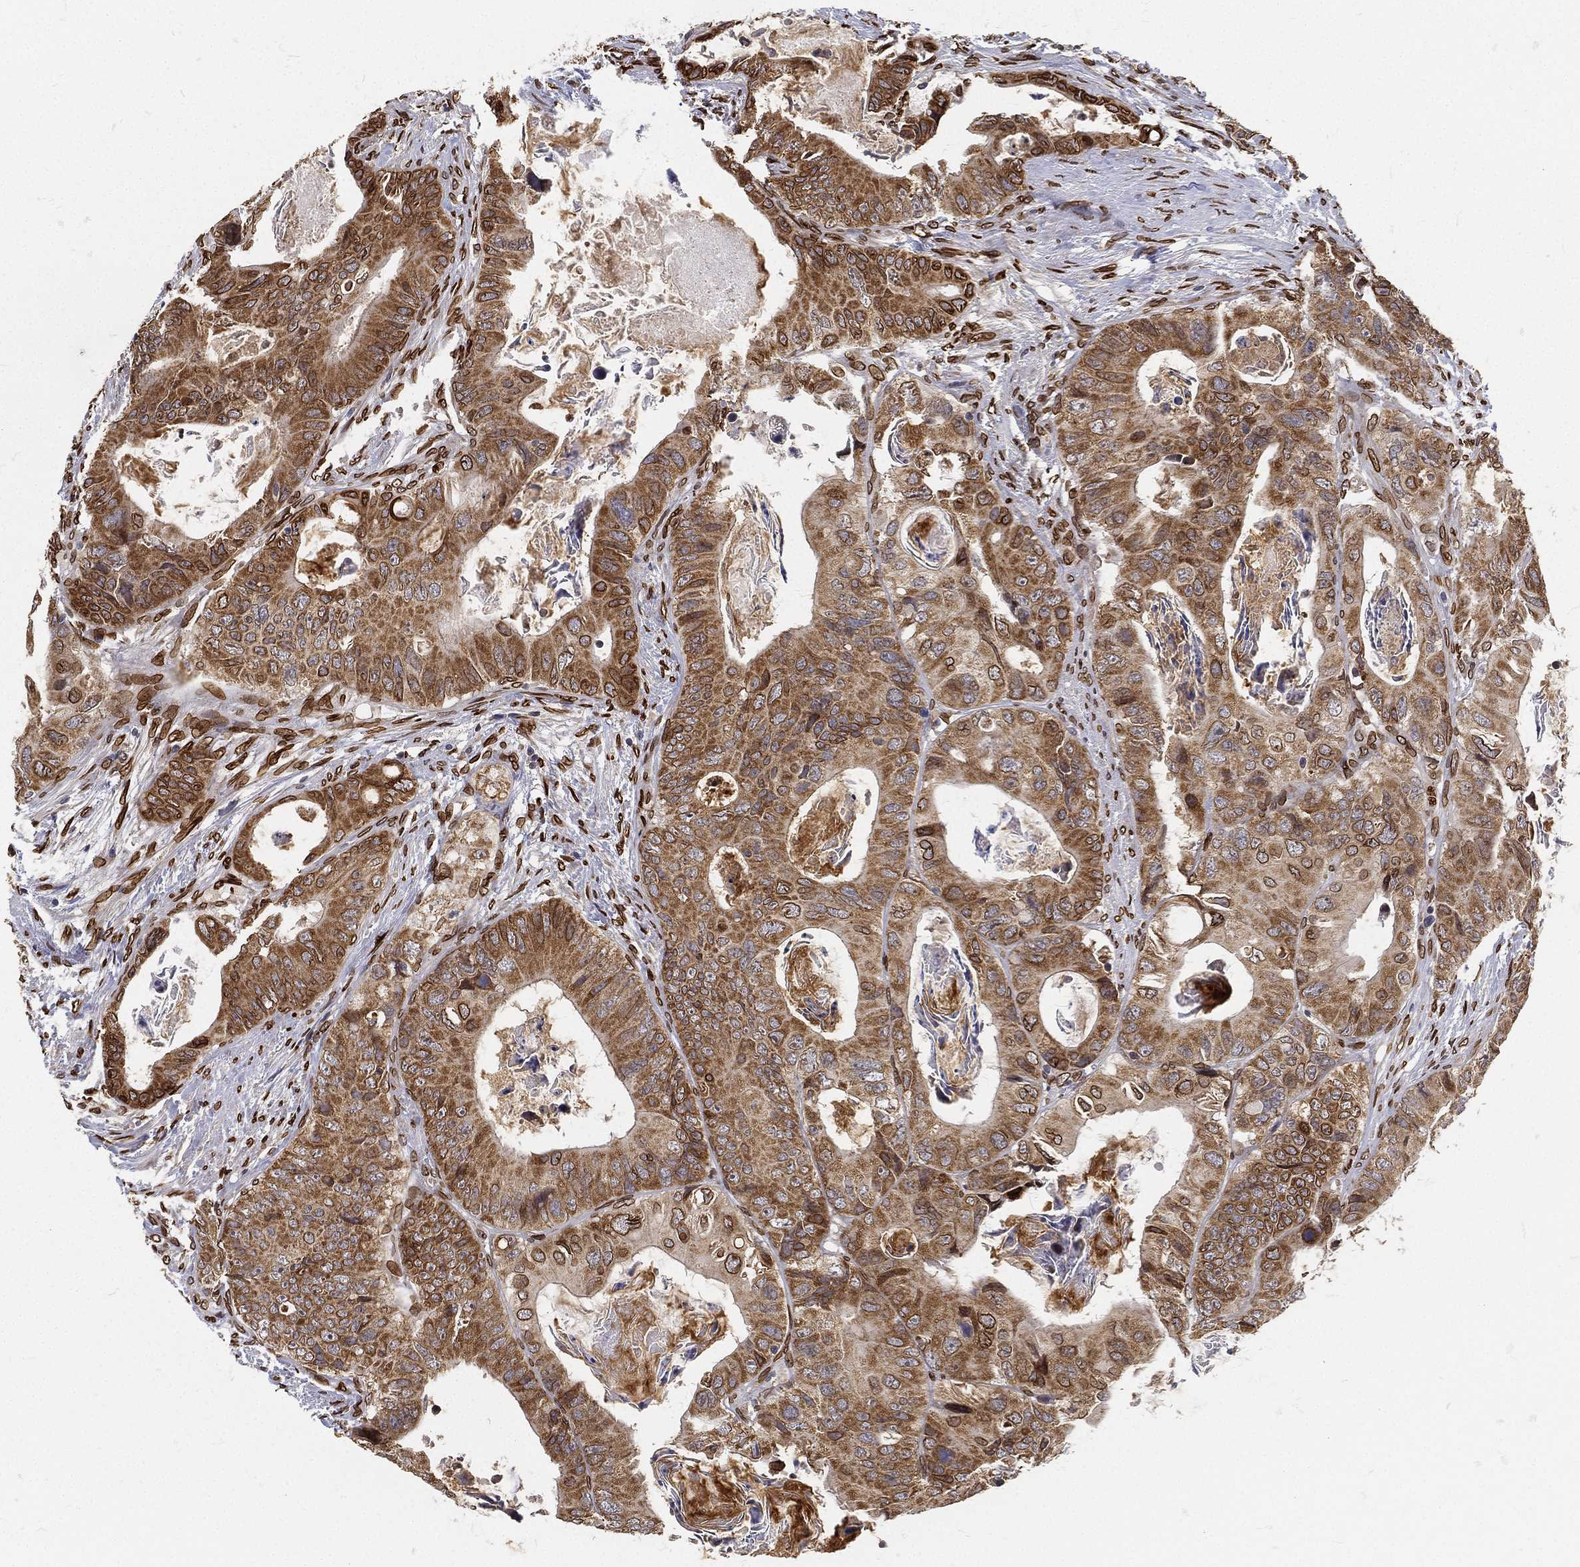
{"staining": {"intensity": "strong", "quantity": ">75%", "location": "cytoplasmic/membranous,nuclear"}, "tissue": "colorectal cancer", "cell_type": "Tumor cells", "image_type": "cancer", "snomed": [{"axis": "morphology", "description": "Adenocarcinoma, NOS"}, {"axis": "topography", "description": "Rectum"}], "caption": "Immunohistochemical staining of human colorectal cancer (adenocarcinoma) displays high levels of strong cytoplasmic/membranous and nuclear protein expression in about >75% of tumor cells. (Stains: DAB (3,3'-diaminobenzidine) in brown, nuclei in blue, Microscopy: brightfield microscopy at high magnification).", "gene": "PALB2", "patient": {"sex": "male", "age": 64}}